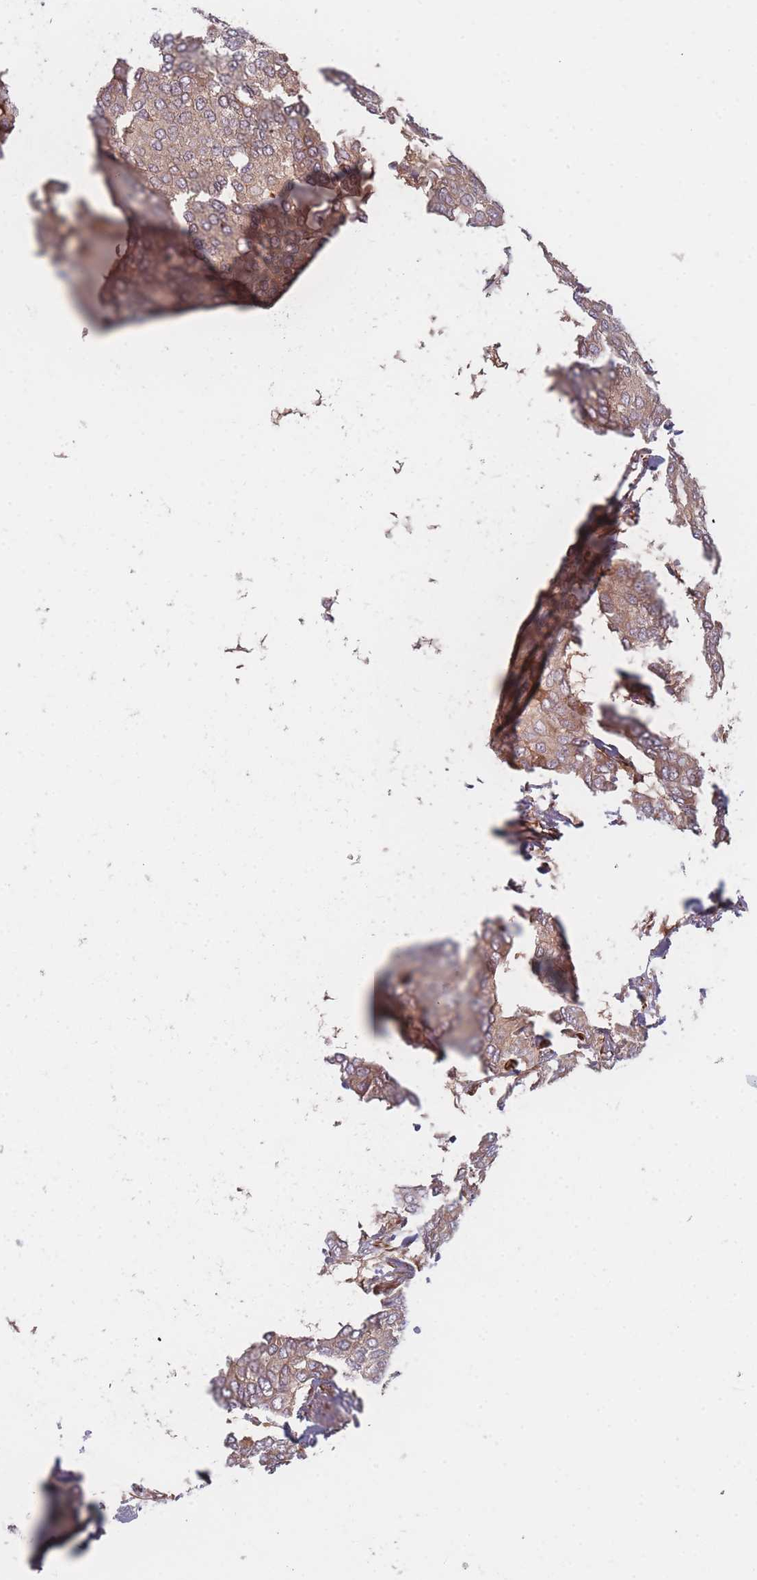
{"staining": {"intensity": "weak", "quantity": ">75%", "location": "cytoplasmic/membranous"}, "tissue": "breast cancer", "cell_type": "Tumor cells", "image_type": "cancer", "snomed": [{"axis": "morphology", "description": "Duct carcinoma"}, {"axis": "topography", "description": "Breast"}], "caption": "Tumor cells exhibit low levels of weak cytoplasmic/membranous staining in approximately >75% of cells in breast cancer. (DAB (3,3'-diaminobenzidine) IHC, brown staining for protein, blue staining for nuclei).", "gene": "EEF1AKMT2", "patient": {"sex": "female", "age": 75}}